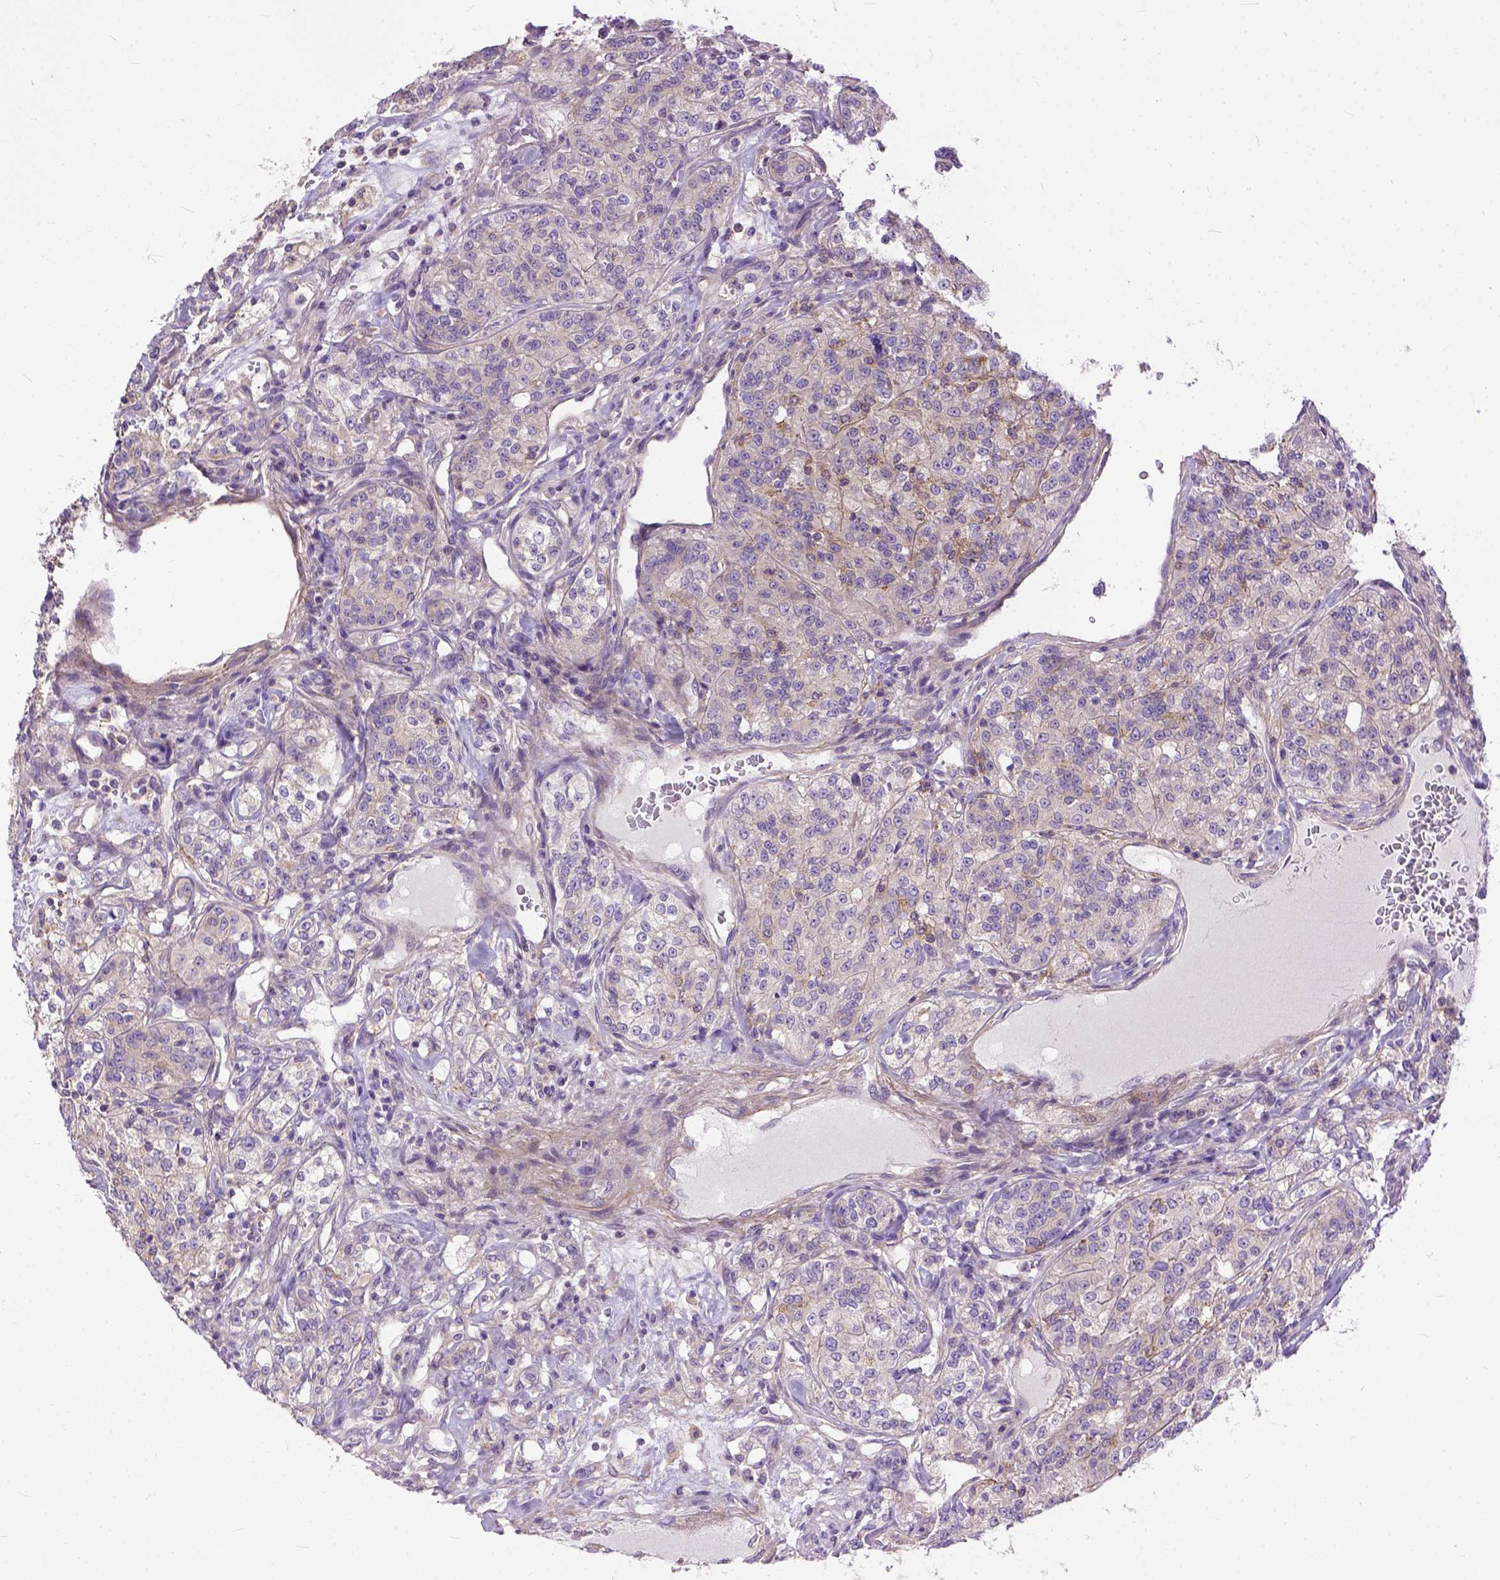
{"staining": {"intensity": "weak", "quantity": "<25%", "location": "cytoplasmic/membranous"}, "tissue": "renal cancer", "cell_type": "Tumor cells", "image_type": "cancer", "snomed": [{"axis": "morphology", "description": "Adenocarcinoma, NOS"}, {"axis": "topography", "description": "Kidney"}], "caption": "IHC histopathology image of neoplastic tissue: human renal adenocarcinoma stained with DAB shows no significant protein staining in tumor cells.", "gene": "BANF2", "patient": {"sex": "female", "age": 63}}